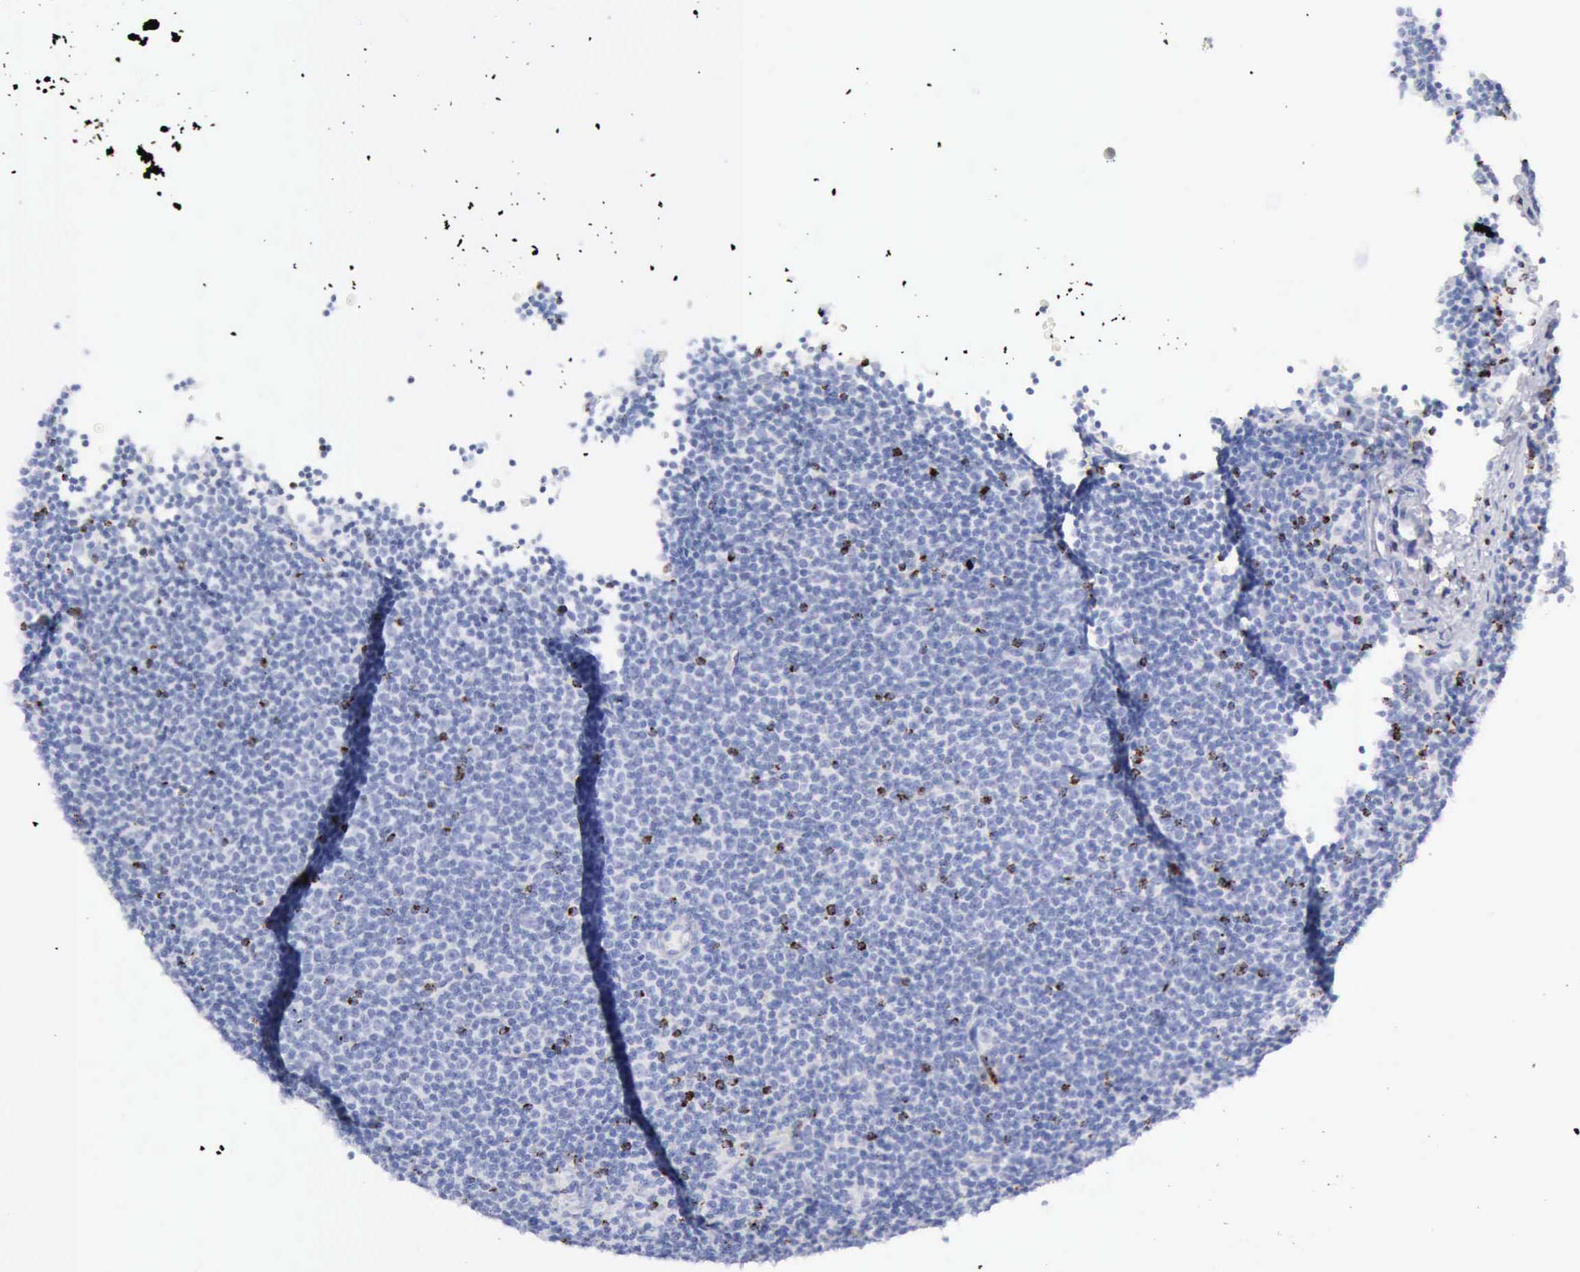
{"staining": {"intensity": "negative", "quantity": "none", "location": "none"}, "tissue": "lymphoma", "cell_type": "Tumor cells", "image_type": "cancer", "snomed": [{"axis": "morphology", "description": "Malignant lymphoma, non-Hodgkin's type, Low grade"}, {"axis": "topography", "description": "Lymph node"}], "caption": "IHC of human lymphoma demonstrates no positivity in tumor cells.", "gene": "GZMB", "patient": {"sex": "female", "age": 69}}